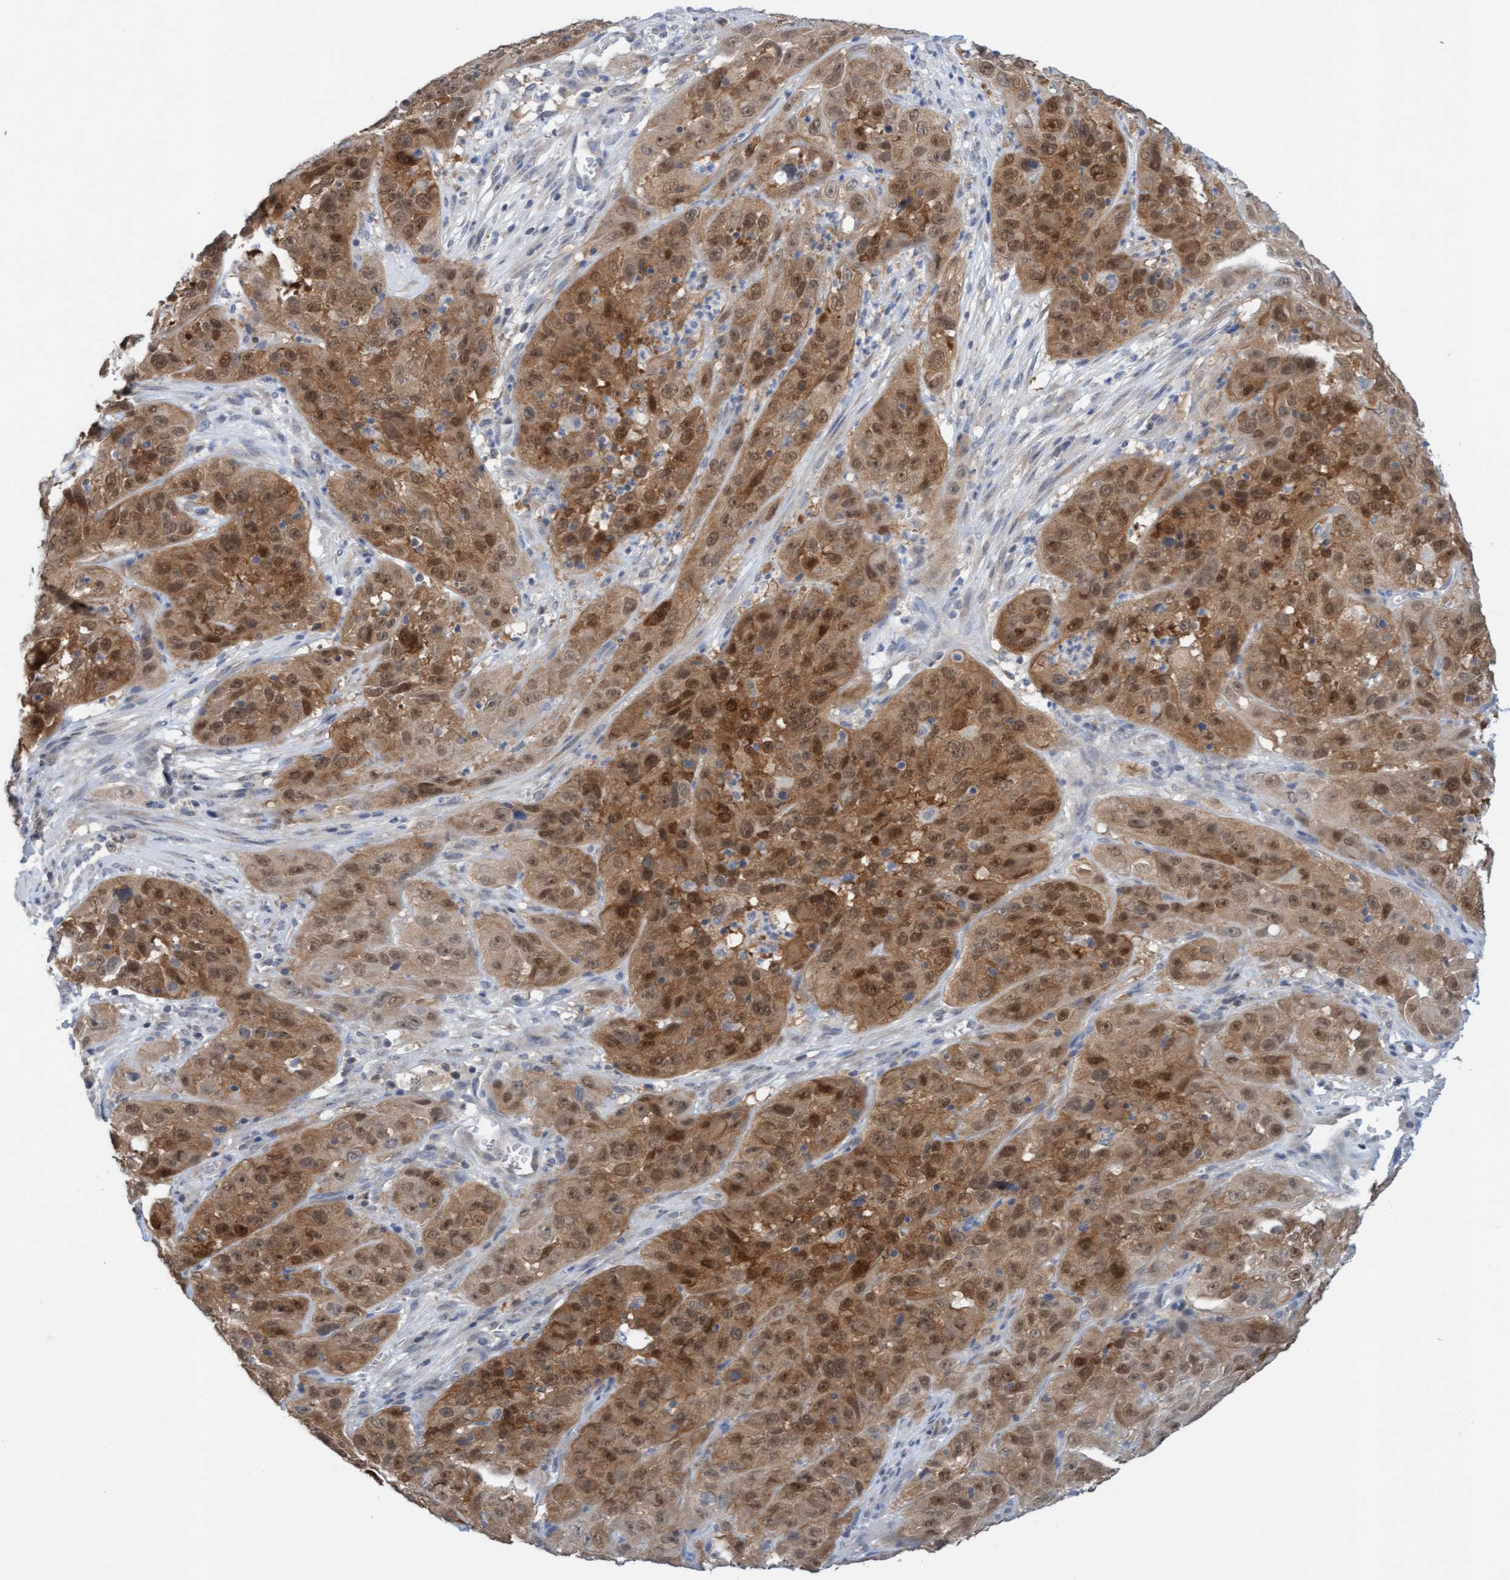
{"staining": {"intensity": "moderate", "quantity": ">75%", "location": "cytoplasmic/membranous,nuclear"}, "tissue": "cervical cancer", "cell_type": "Tumor cells", "image_type": "cancer", "snomed": [{"axis": "morphology", "description": "Squamous cell carcinoma, NOS"}, {"axis": "topography", "description": "Cervix"}], "caption": "Cervical squamous cell carcinoma stained with a protein marker demonstrates moderate staining in tumor cells.", "gene": "AMZ2", "patient": {"sex": "female", "age": 32}}